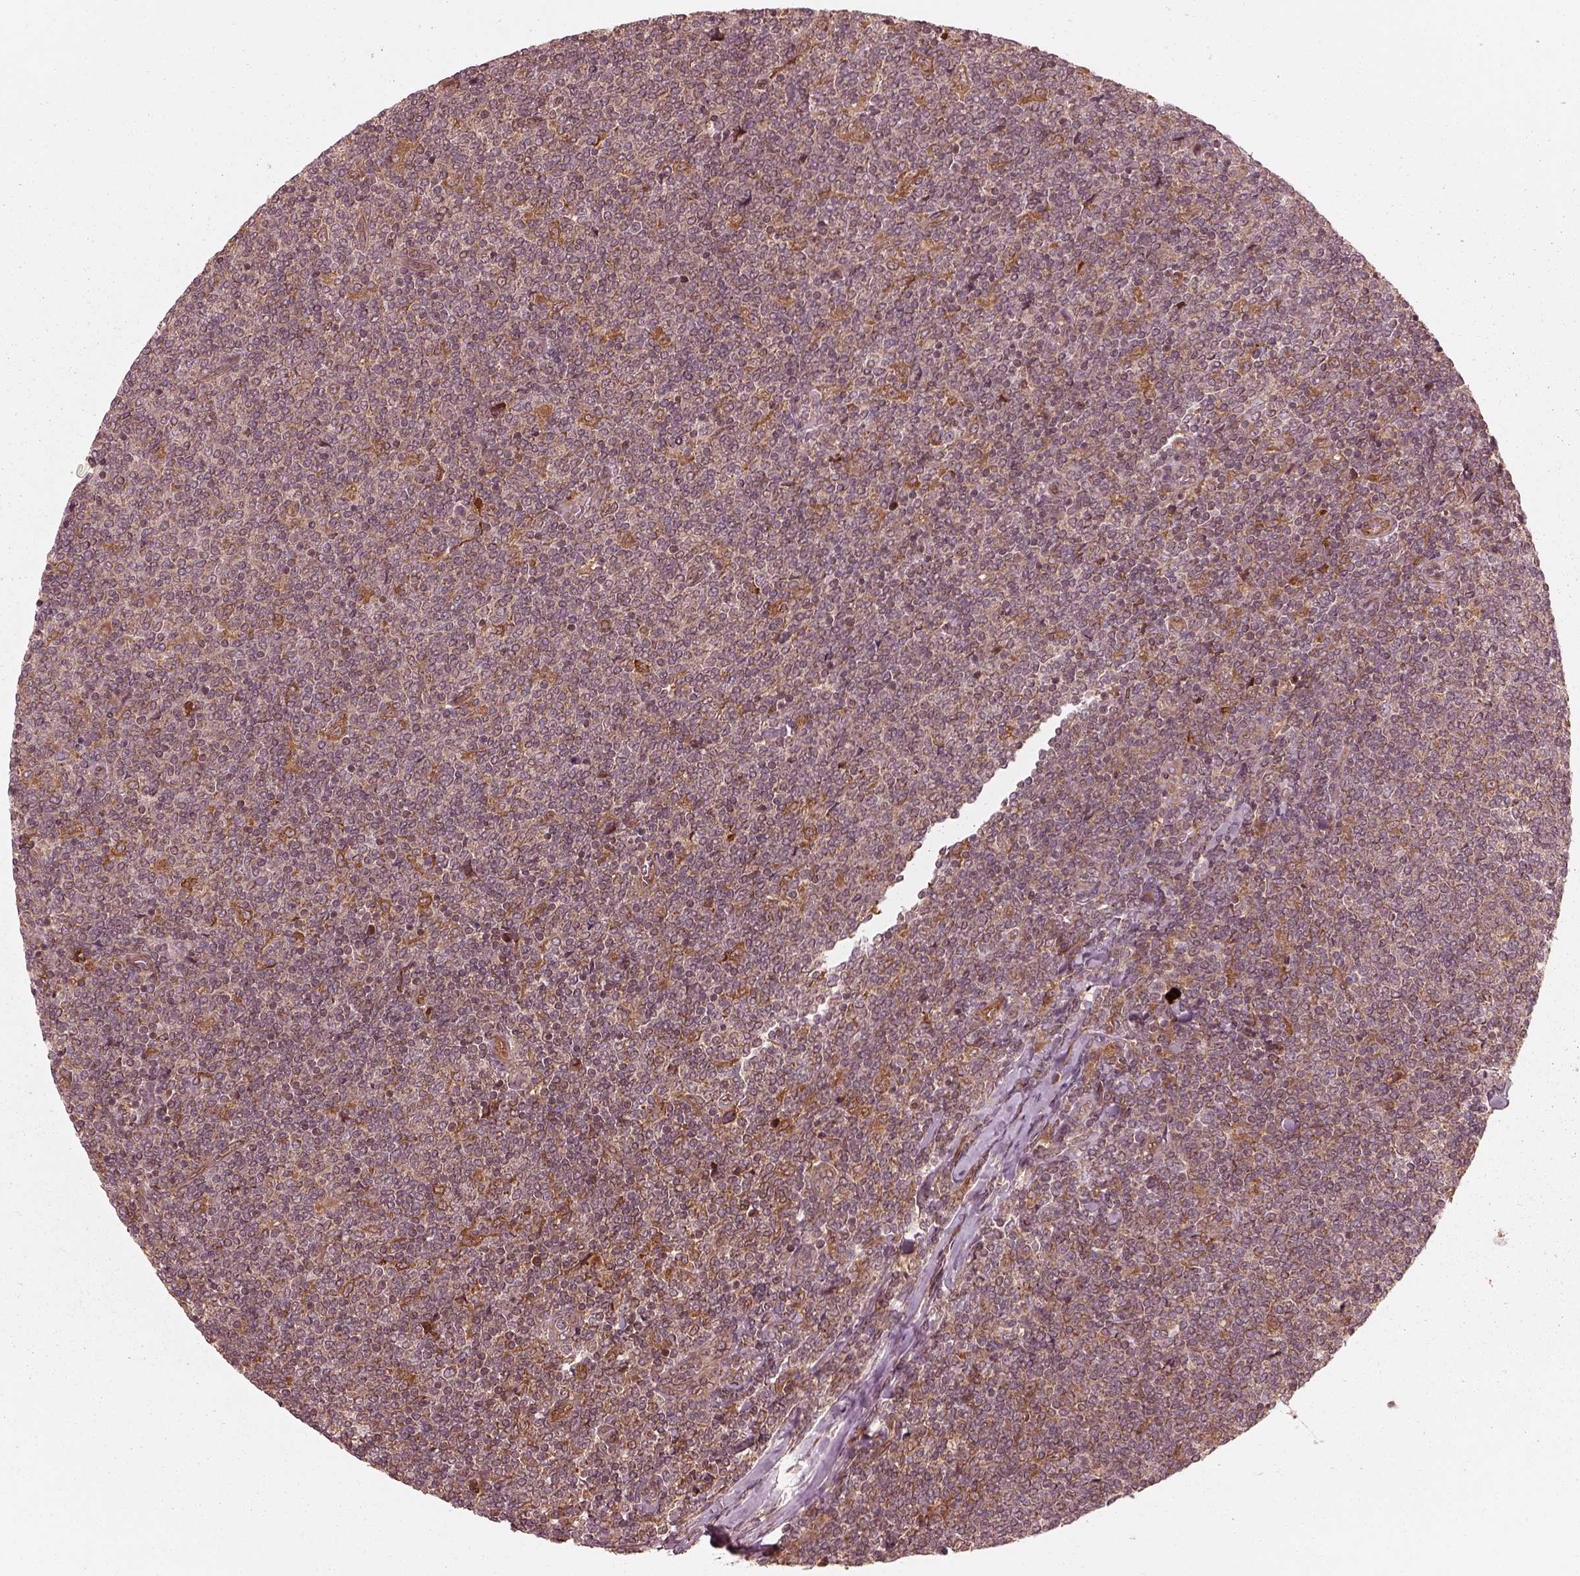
{"staining": {"intensity": "weak", "quantity": ">75%", "location": "cytoplasmic/membranous"}, "tissue": "lymphoma", "cell_type": "Tumor cells", "image_type": "cancer", "snomed": [{"axis": "morphology", "description": "Malignant lymphoma, non-Hodgkin's type, Low grade"}, {"axis": "topography", "description": "Lymph node"}], "caption": "DAB (3,3'-diaminobenzidine) immunohistochemical staining of human low-grade malignant lymphoma, non-Hodgkin's type reveals weak cytoplasmic/membranous protein positivity in approximately >75% of tumor cells. (brown staining indicates protein expression, while blue staining denotes nuclei).", "gene": "AGPAT1", "patient": {"sex": "male", "age": 52}}